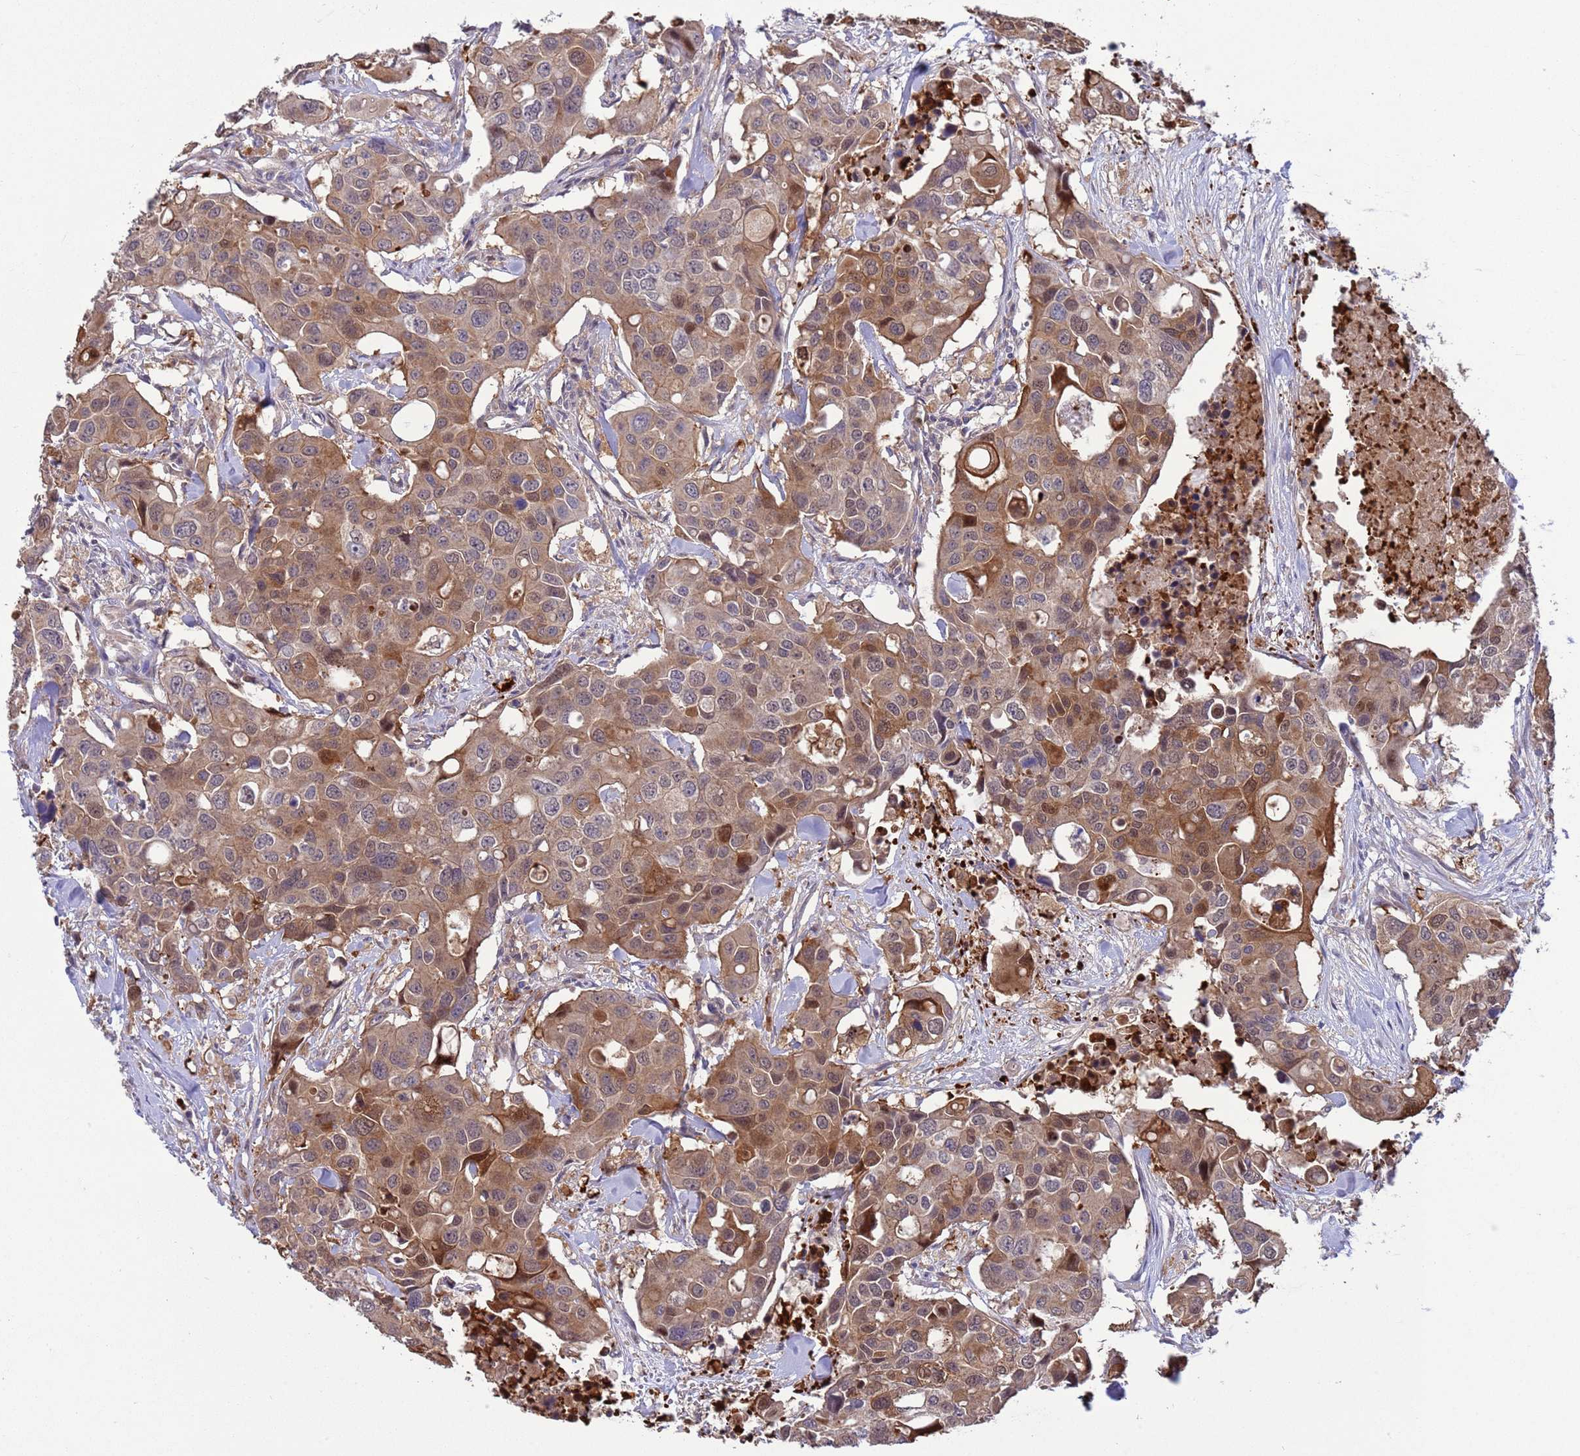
{"staining": {"intensity": "moderate", "quantity": ">75%", "location": "cytoplasmic/membranous,nuclear"}, "tissue": "colorectal cancer", "cell_type": "Tumor cells", "image_type": "cancer", "snomed": [{"axis": "morphology", "description": "Adenocarcinoma, NOS"}, {"axis": "topography", "description": "Colon"}], "caption": "A brown stain highlights moderate cytoplasmic/membranous and nuclear staining of a protein in colorectal cancer (adenocarcinoma) tumor cells.", "gene": "GJA10", "patient": {"sex": "male", "age": 77}}